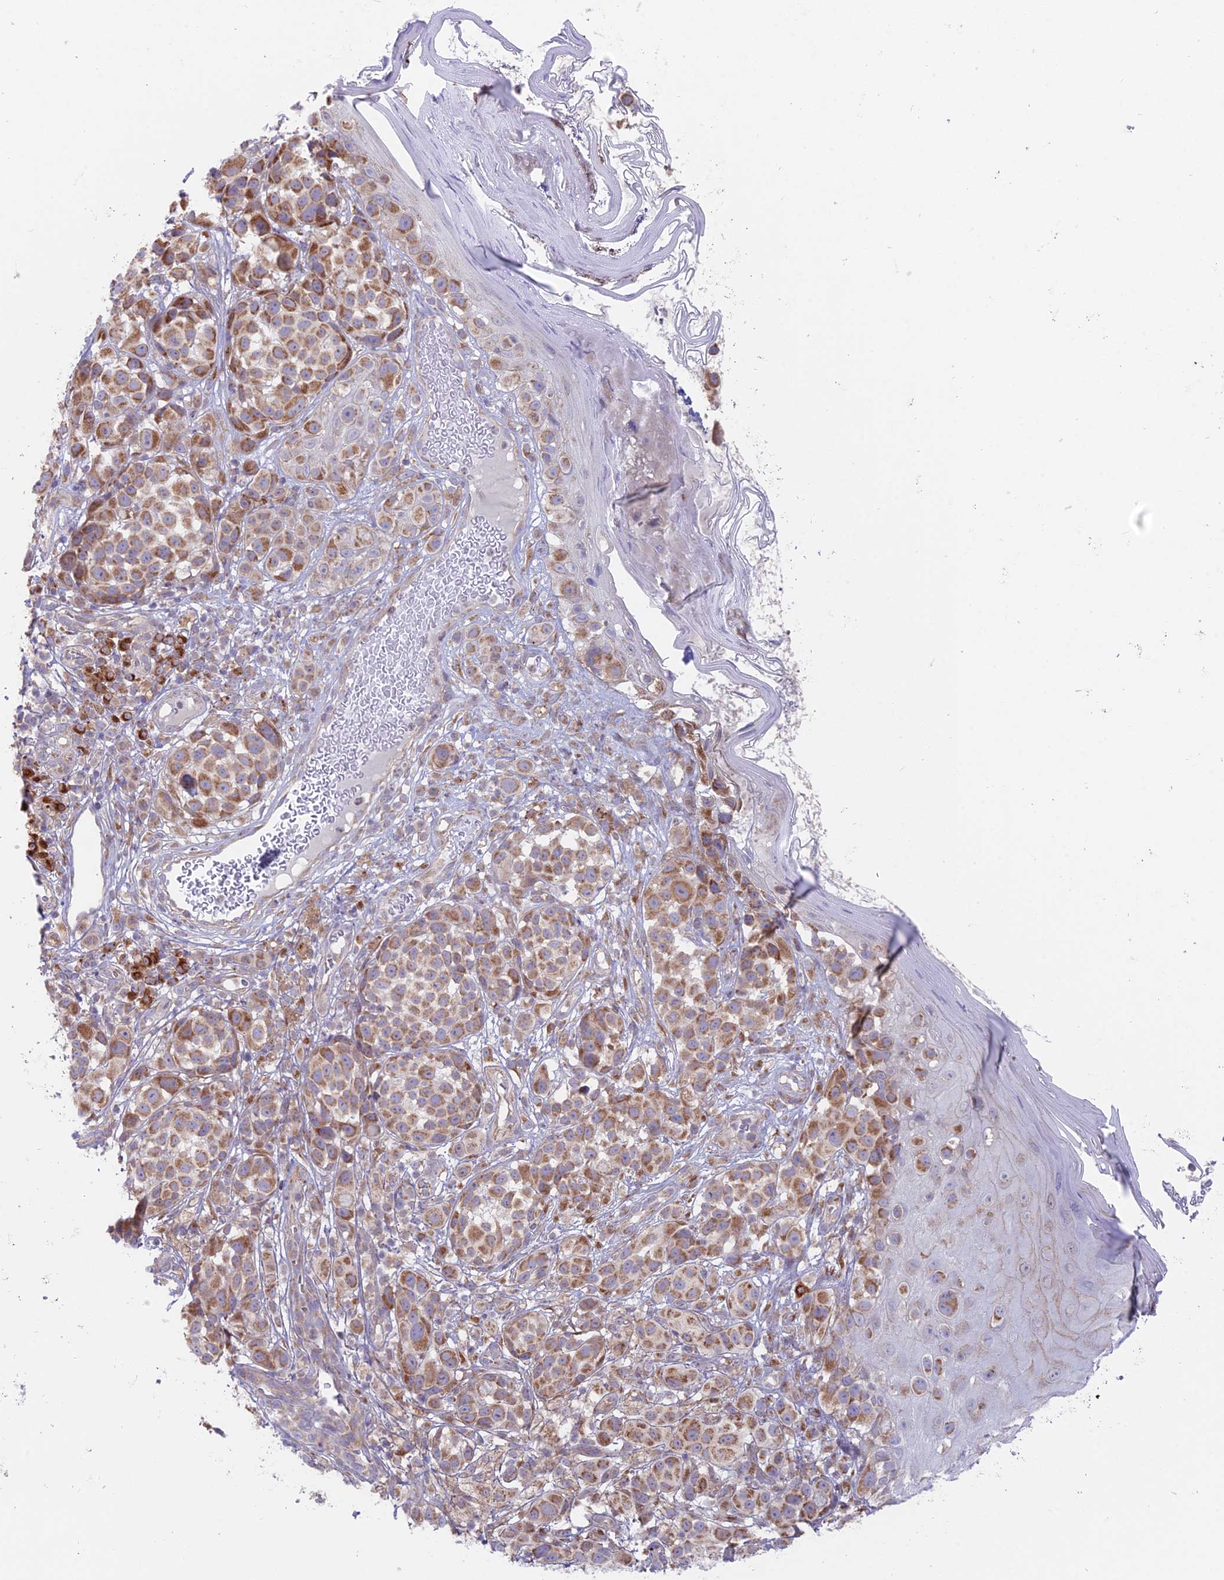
{"staining": {"intensity": "moderate", "quantity": ">75%", "location": "cytoplasmic/membranous"}, "tissue": "melanoma", "cell_type": "Tumor cells", "image_type": "cancer", "snomed": [{"axis": "morphology", "description": "Malignant melanoma, NOS"}, {"axis": "topography", "description": "Skin"}], "caption": "This image shows immunohistochemistry staining of human malignant melanoma, with medium moderate cytoplasmic/membranous expression in approximately >75% of tumor cells.", "gene": "TBC1D20", "patient": {"sex": "male", "age": 38}}